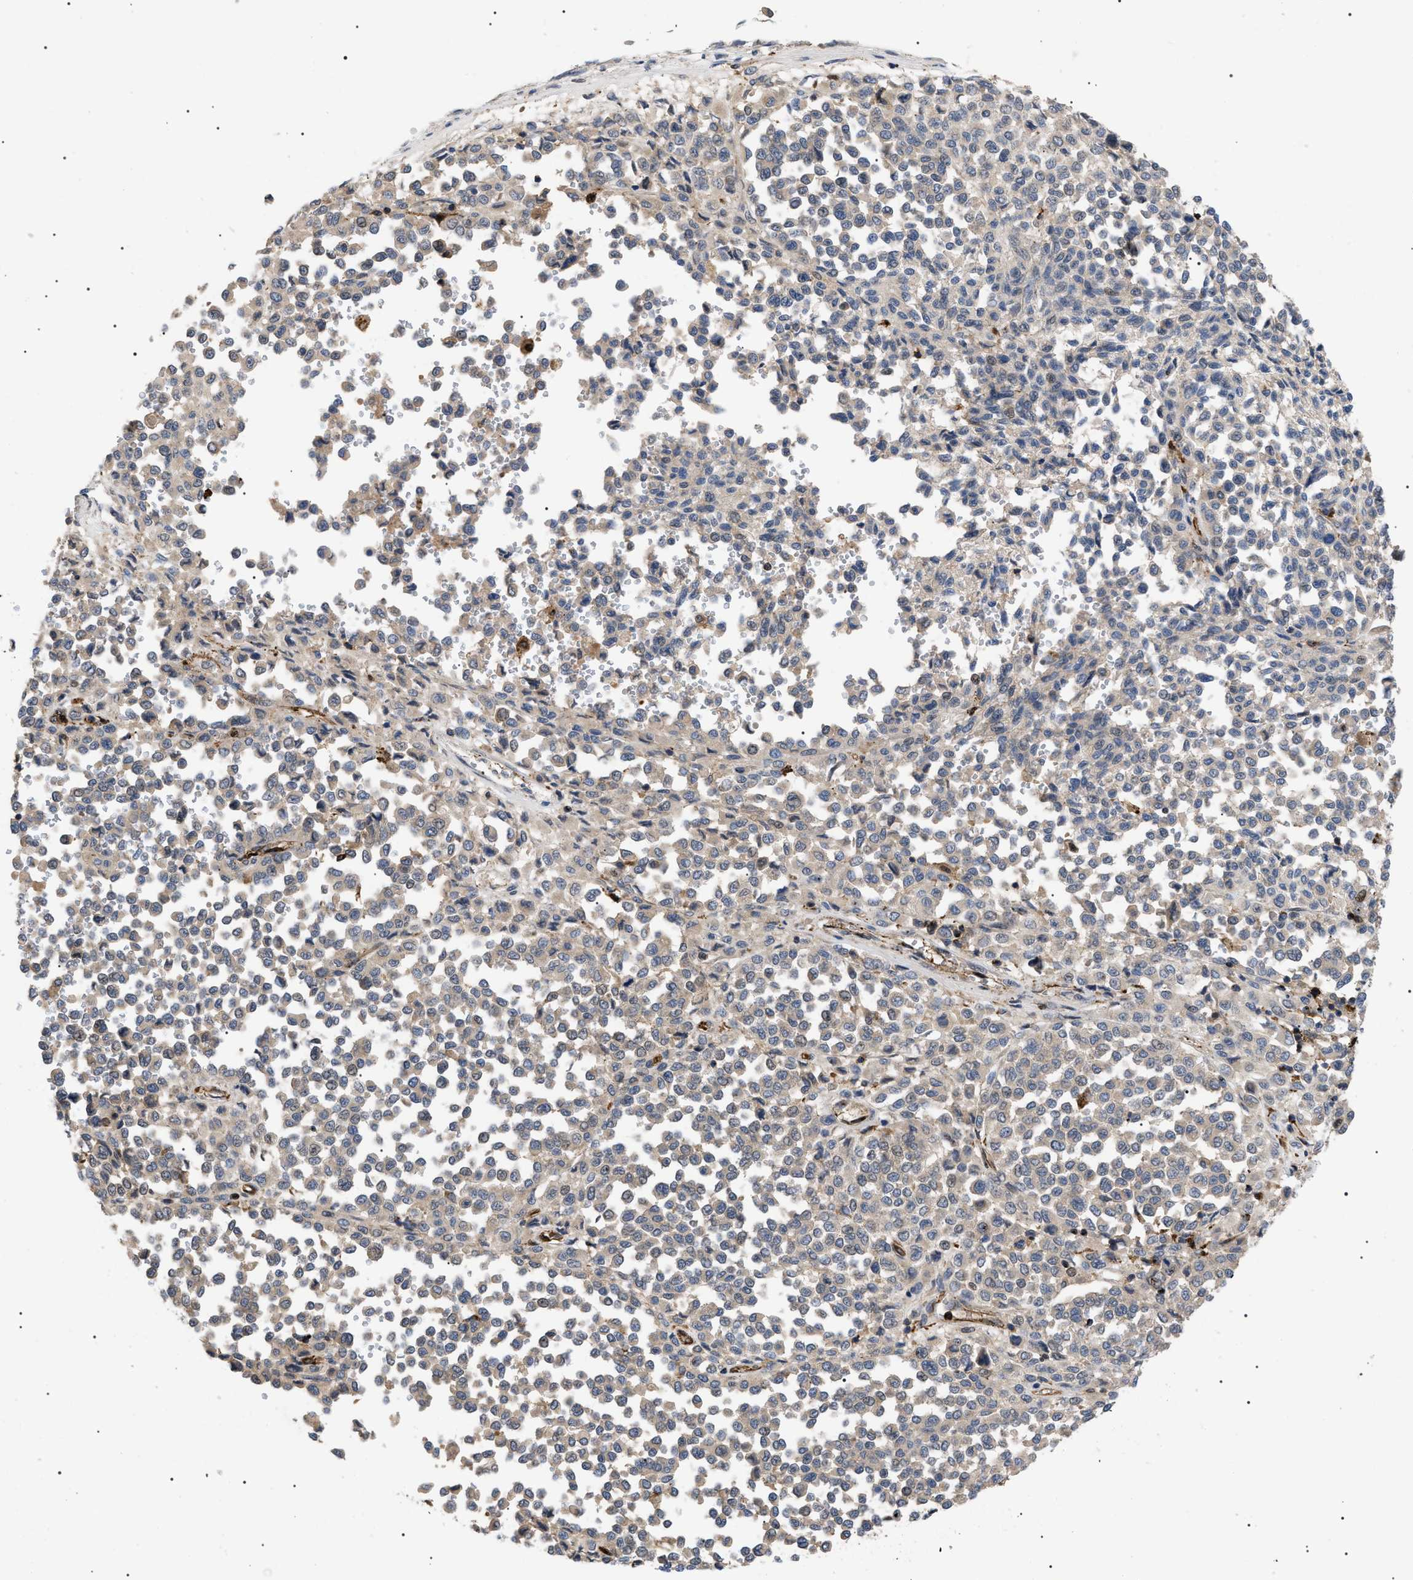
{"staining": {"intensity": "negative", "quantity": "none", "location": "none"}, "tissue": "melanoma", "cell_type": "Tumor cells", "image_type": "cancer", "snomed": [{"axis": "morphology", "description": "Malignant melanoma, Metastatic site"}, {"axis": "topography", "description": "Pancreas"}], "caption": "Tumor cells are negative for protein expression in human malignant melanoma (metastatic site).", "gene": "TMTC4", "patient": {"sex": "female", "age": 30}}